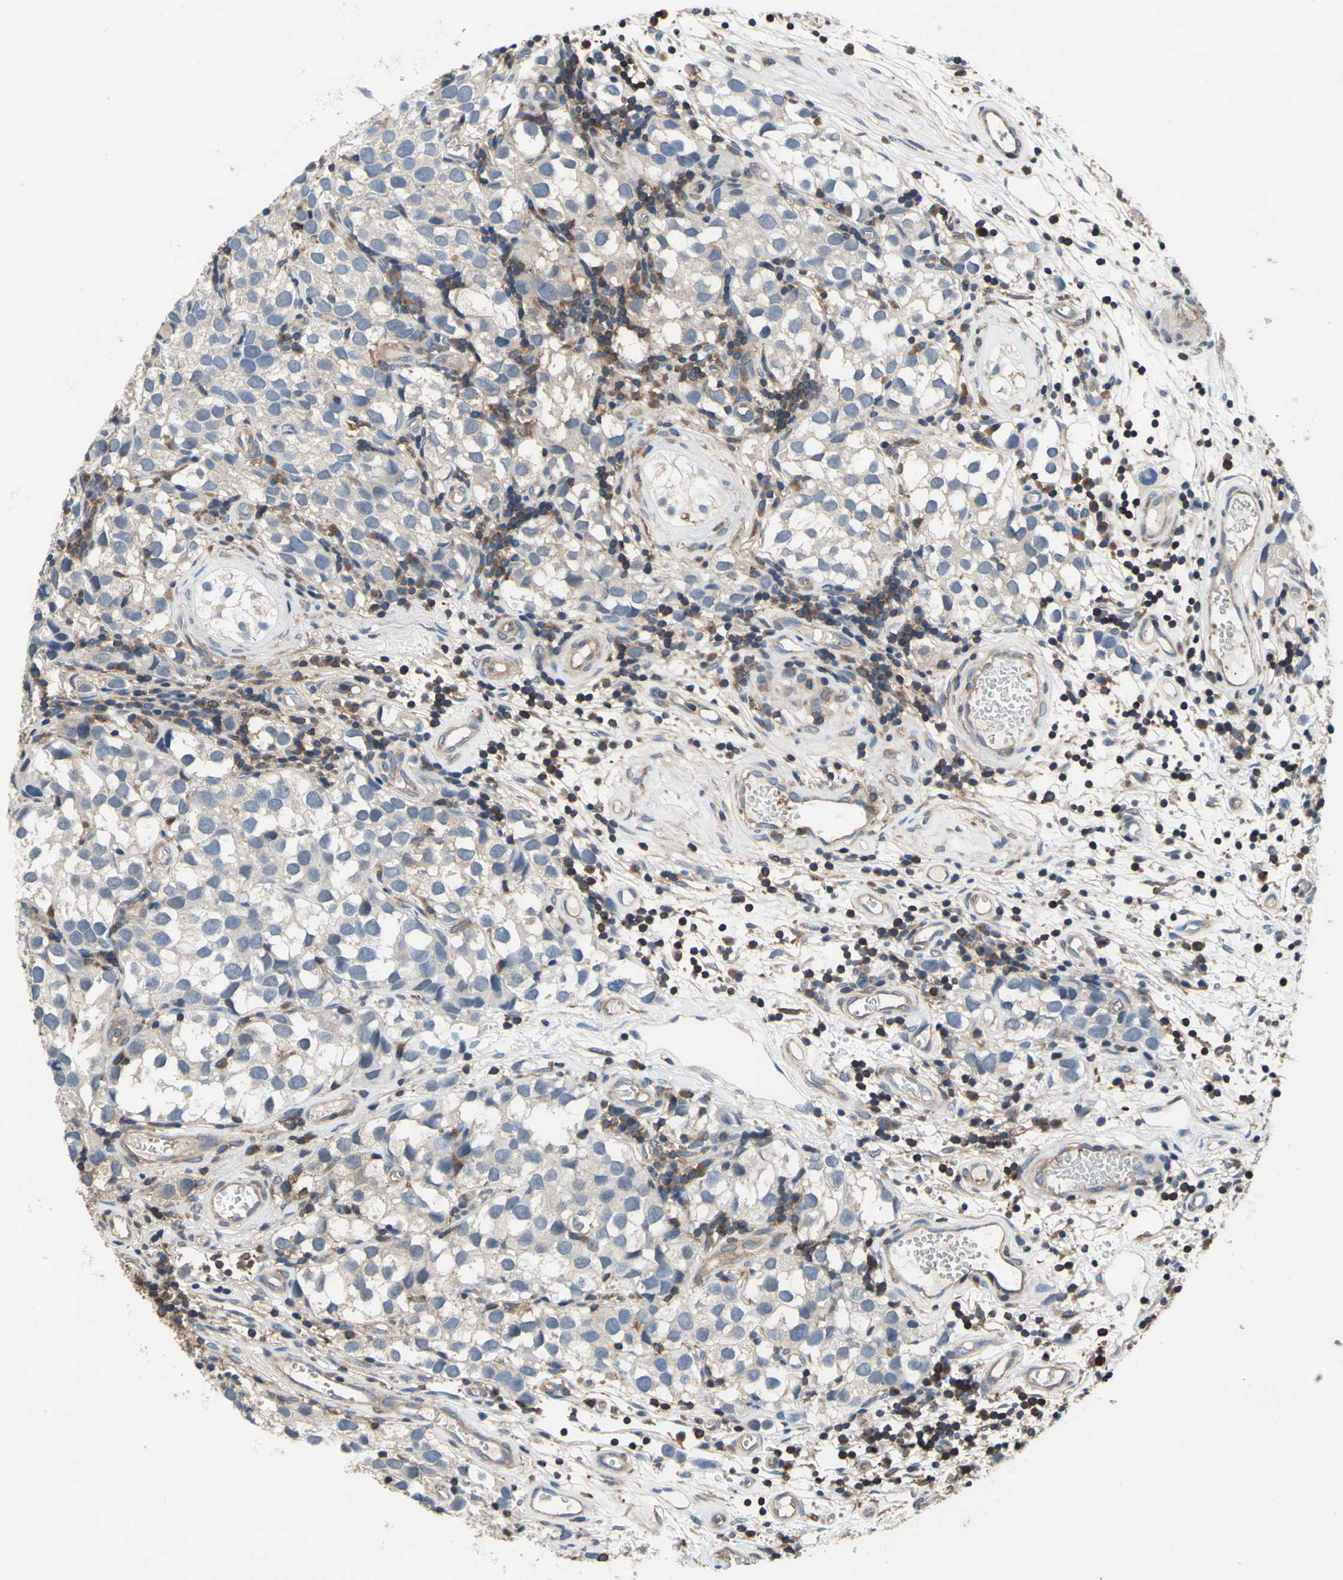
{"staining": {"intensity": "weak", "quantity": "25%-75%", "location": "cytoplasmic/membranous"}, "tissue": "testis cancer", "cell_type": "Tumor cells", "image_type": "cancer", "snomed": [{"axis": "morphology", "description": "Seminoma, NOS"}, {"axis": "topography", "description": "Testis"}], "caption": "About 25%-75% of tumor cells in human seminoma (testis) reveal weak cytoplasmic/membranous protein expression as visualized by brown immunohistochemical staining.", "gene": "CAPN1", "patient": {"sex": "male", "age": 39}}